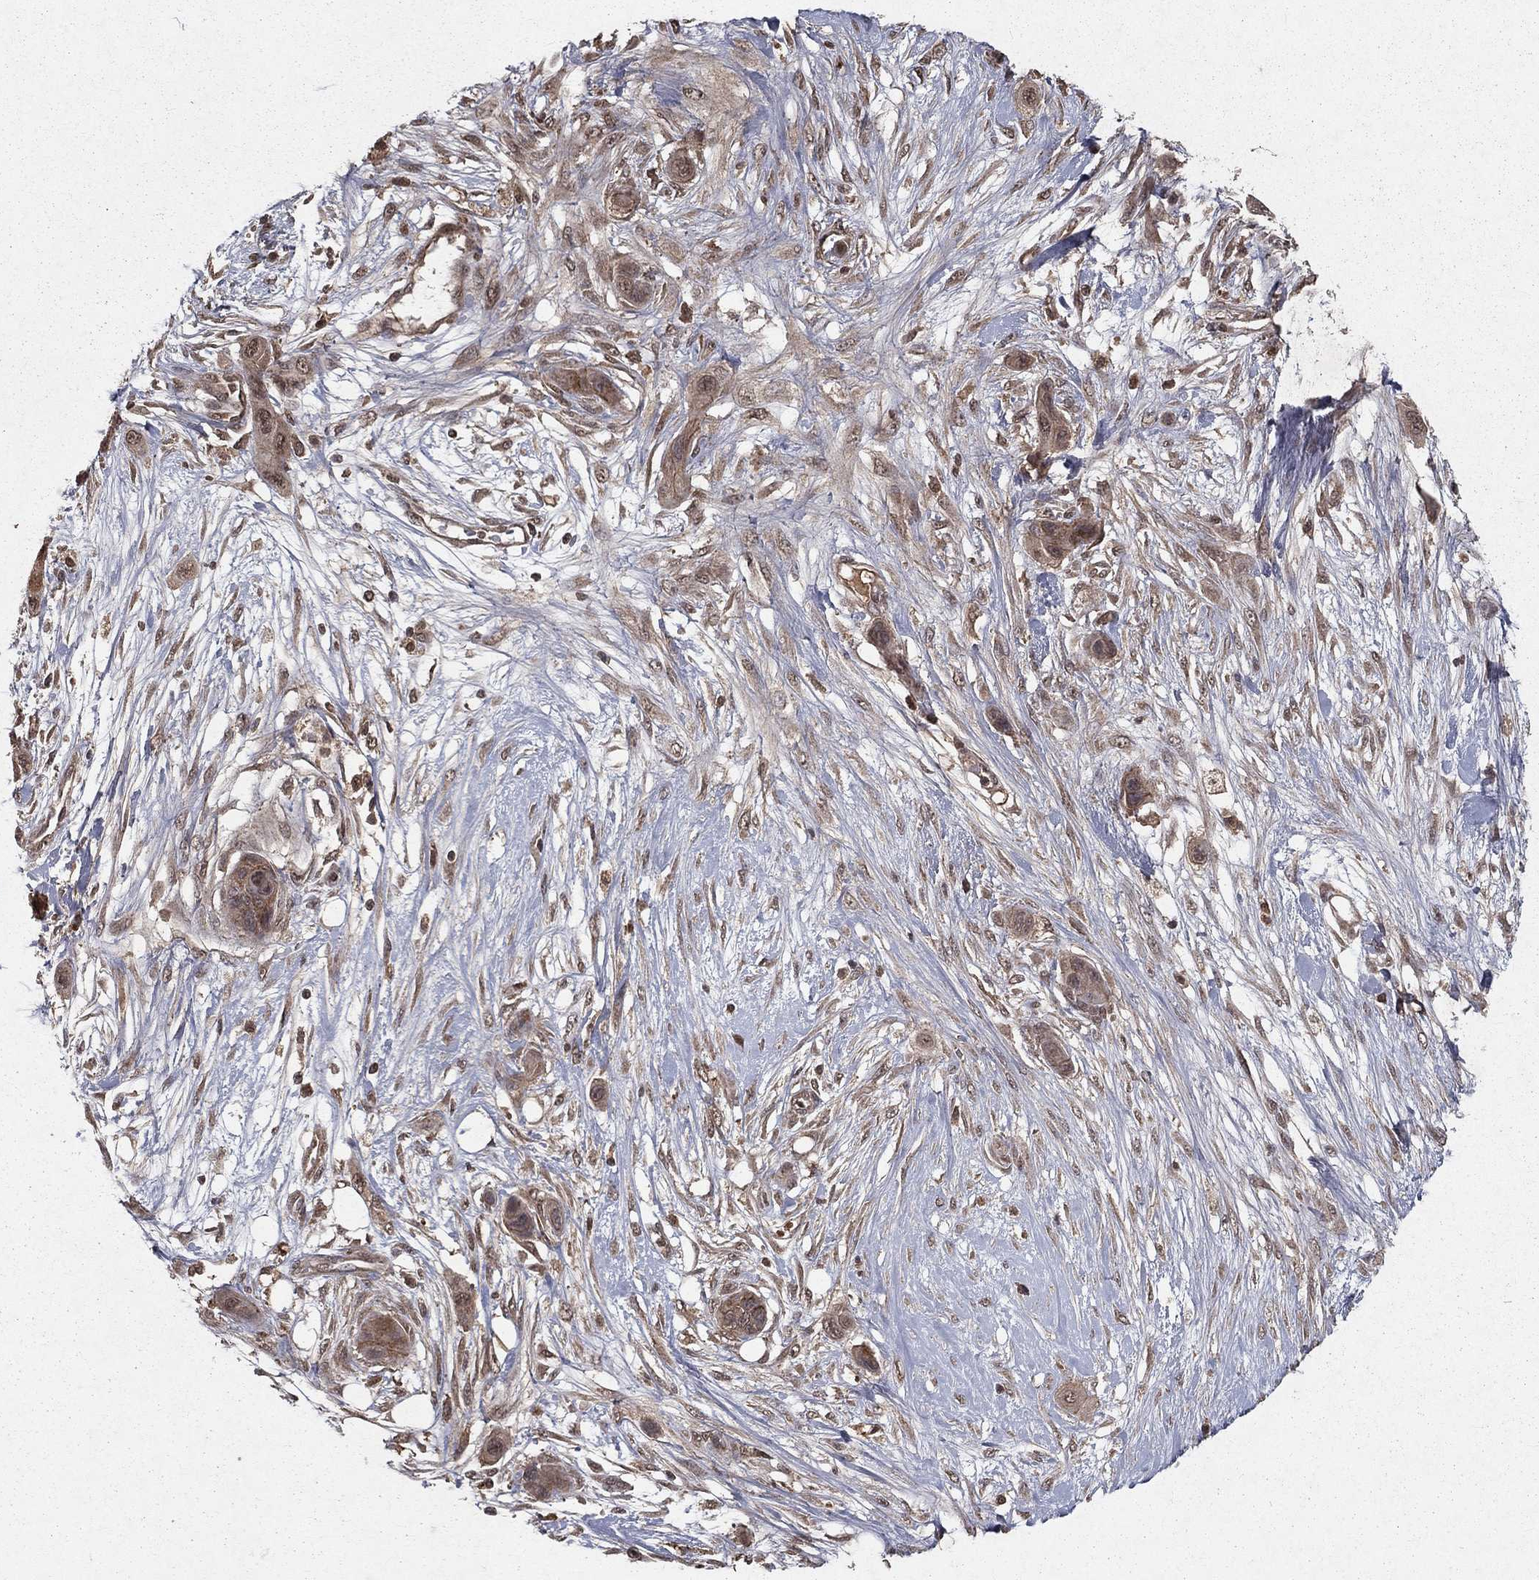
{"staining": {"intensity": "weak", "quantity": ">75%", "location": "cytoplasmic/membranous"}, "tissue": "skin cancer", "cell_type": "Tumor cells", "image_type": "cancer", "snomed": [{"axis": "morphology", "description": "Squamous cell carcinoma, NOS"}, {"axis": "topography", "description": "Skin"}], "caption": "Skin cancer (squamous cell carcinoma) tissue demonstrates weak cytoplasmic/membranous positivity in approximately >75% of tumor cells (DAB IHC with brightfield microscopy, high magnification).", "gene": "ZDHHC15", "patient": {"sex": "male", "age": 79}}